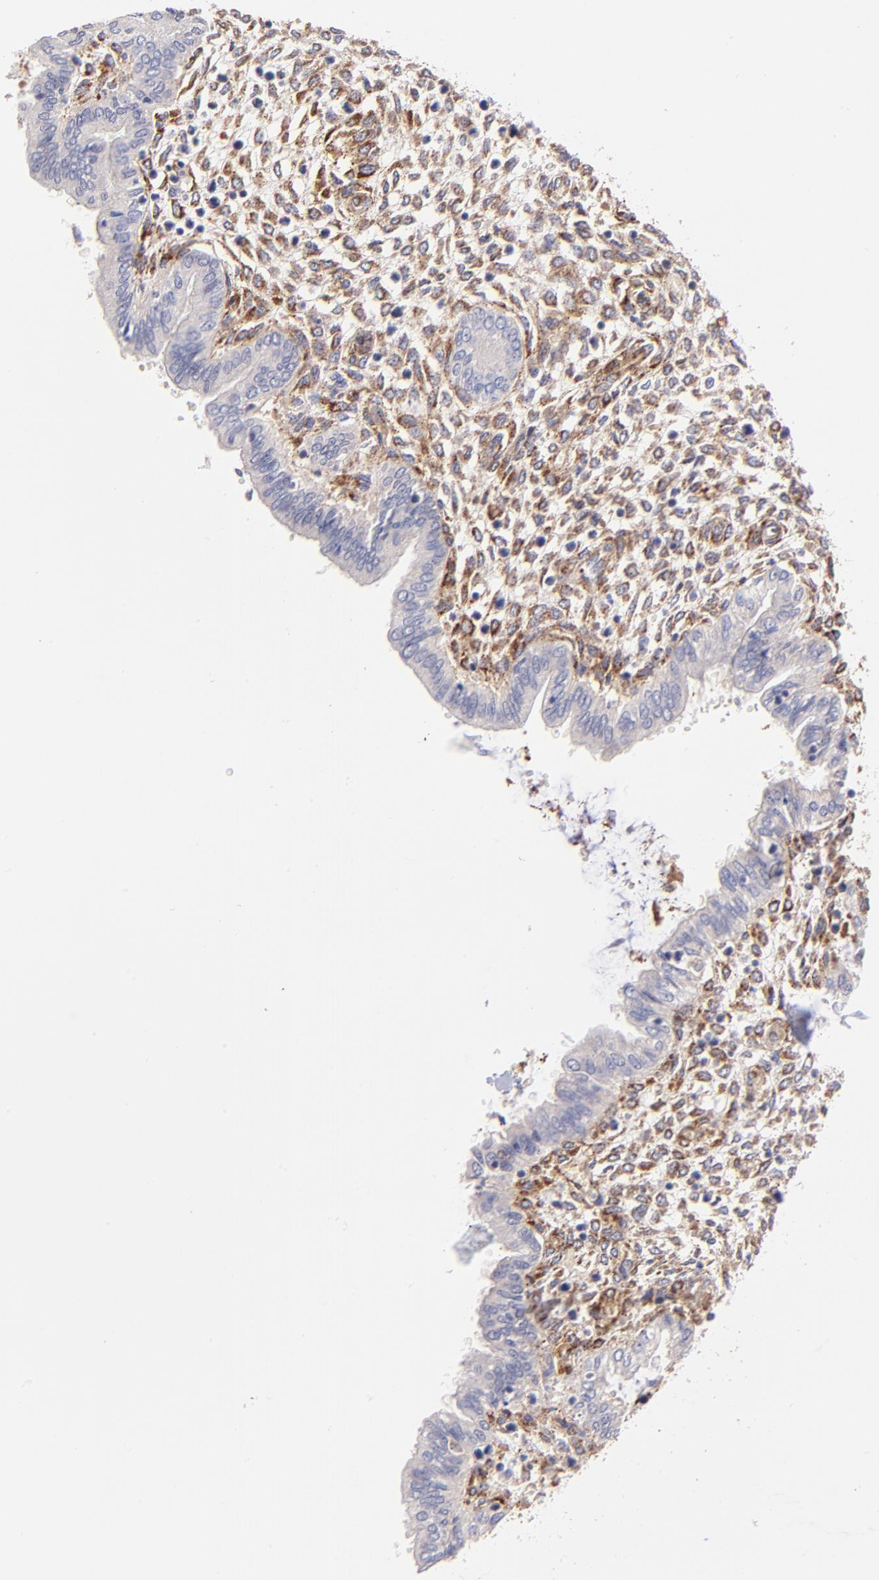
{"staining": {"intensity": "weak", "quantity": "25%-75%", "location": "cytoplasmic/membranous"}, "tissue": "endometrium", "cell_type": "Cells in endometrial stroma", "image_type": "normal", "snomed": [{"axis": "morphology", "description": "Normal tissue, NOS"}, {"axis": "topography", "description": "Endometrium"}], "caption": "Endometrium stained with immunohistochemistry (IHC) shows weak cytoplasmic/membranous staining in approximately 25%-75% of cells in endometrial stroma. (Brightfield microscopy of DAB IHC at high magnification).", "gene": "SPARC", "patient": {"sex": "female", "age": 33}}